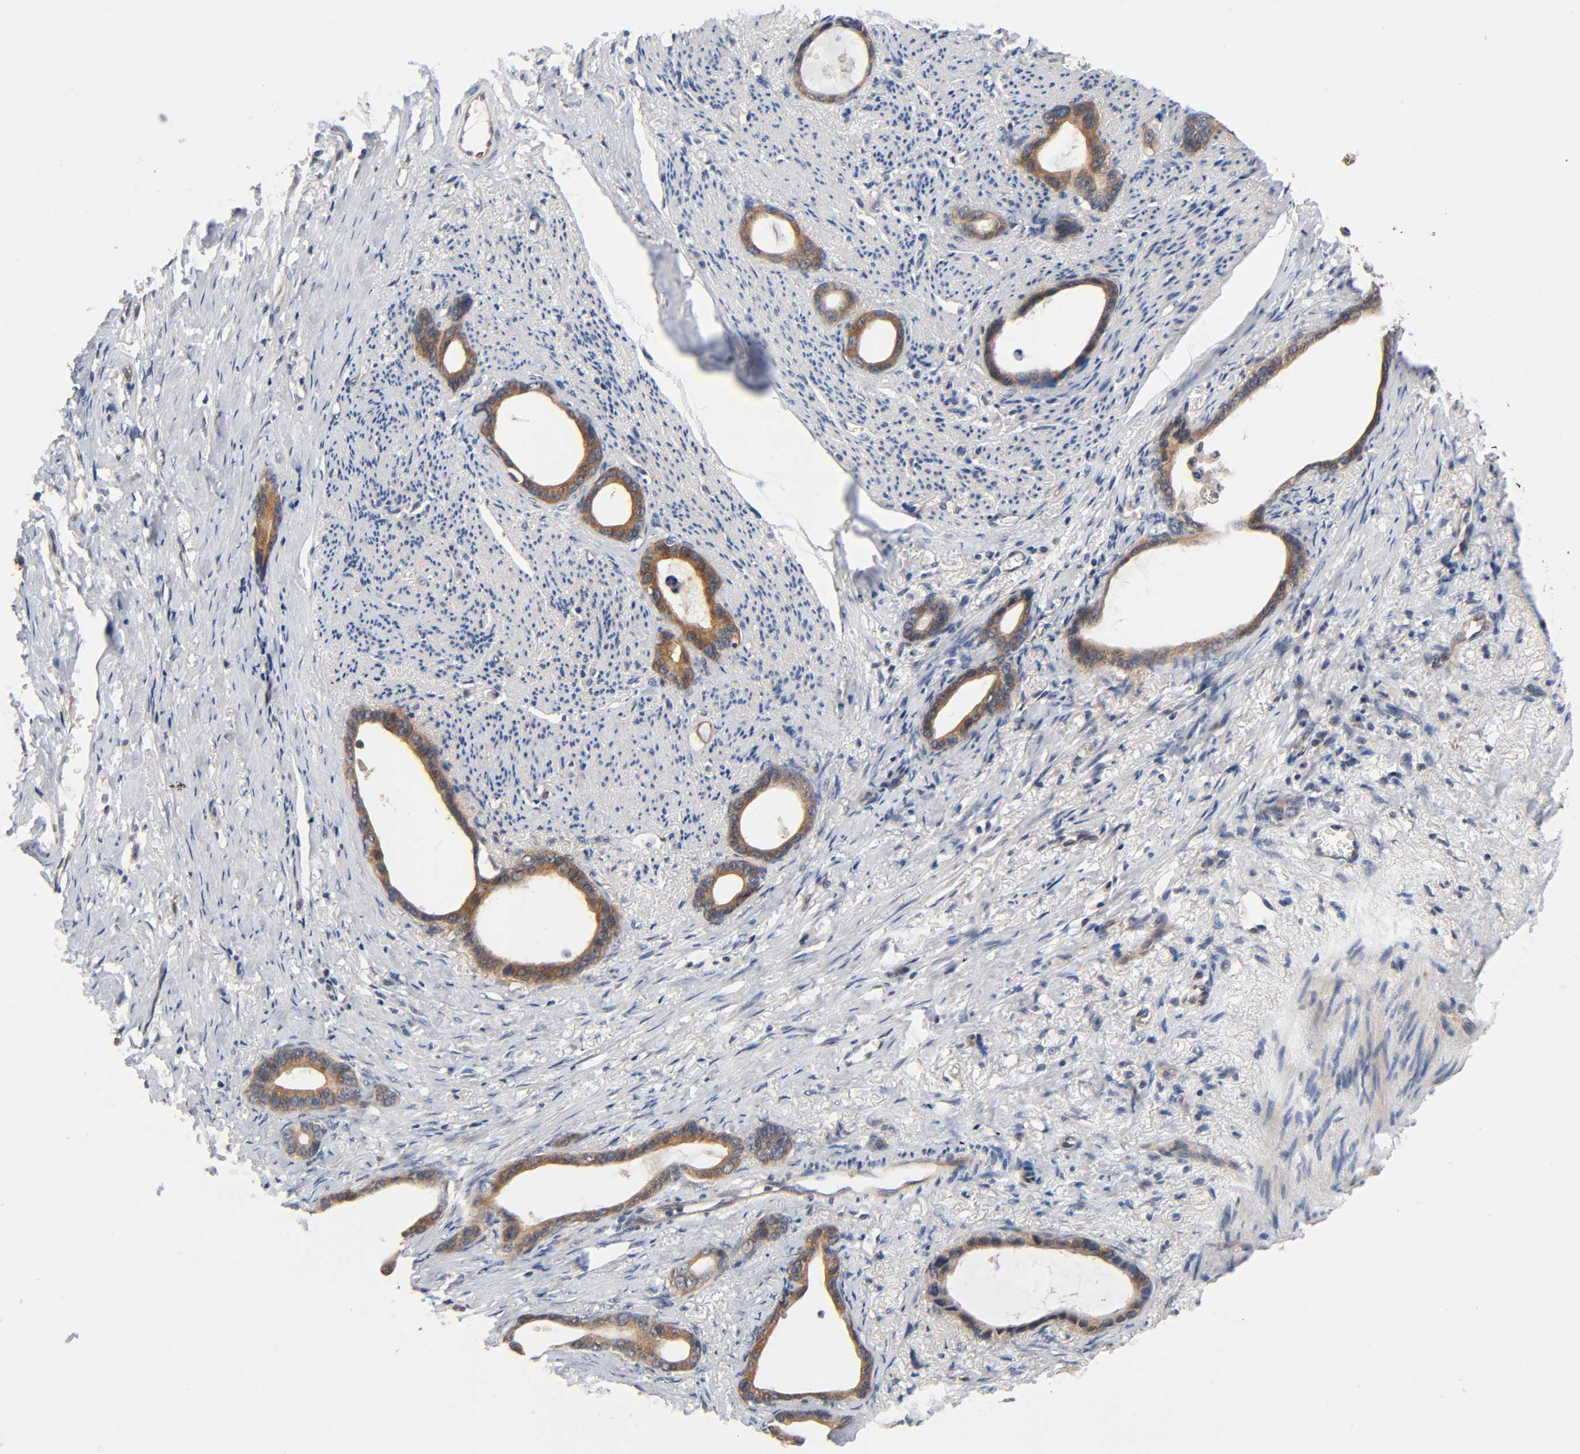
{"staining": {"intensity": "moderate", "quantity": ">75%", "location": "cytoplasmic/membranous"}, "tissue": "stomach cancer", "cell_type": "Tumor cells", "image_type": "cancer", "snomed": [{"axis": "morphology", "description": "Adenocarcinoma, NOS"}, {"axis": "topography", "description": "Stomach"}], "caption": "Stomach cancer stained with immunohistochemistry (IHC) exhibits moderate cytoplasmic/membranous positivity in approximately >75% of tumor cells.", "gene": "PRKAB1", "patient": {"sex": "female", "age": 75}}